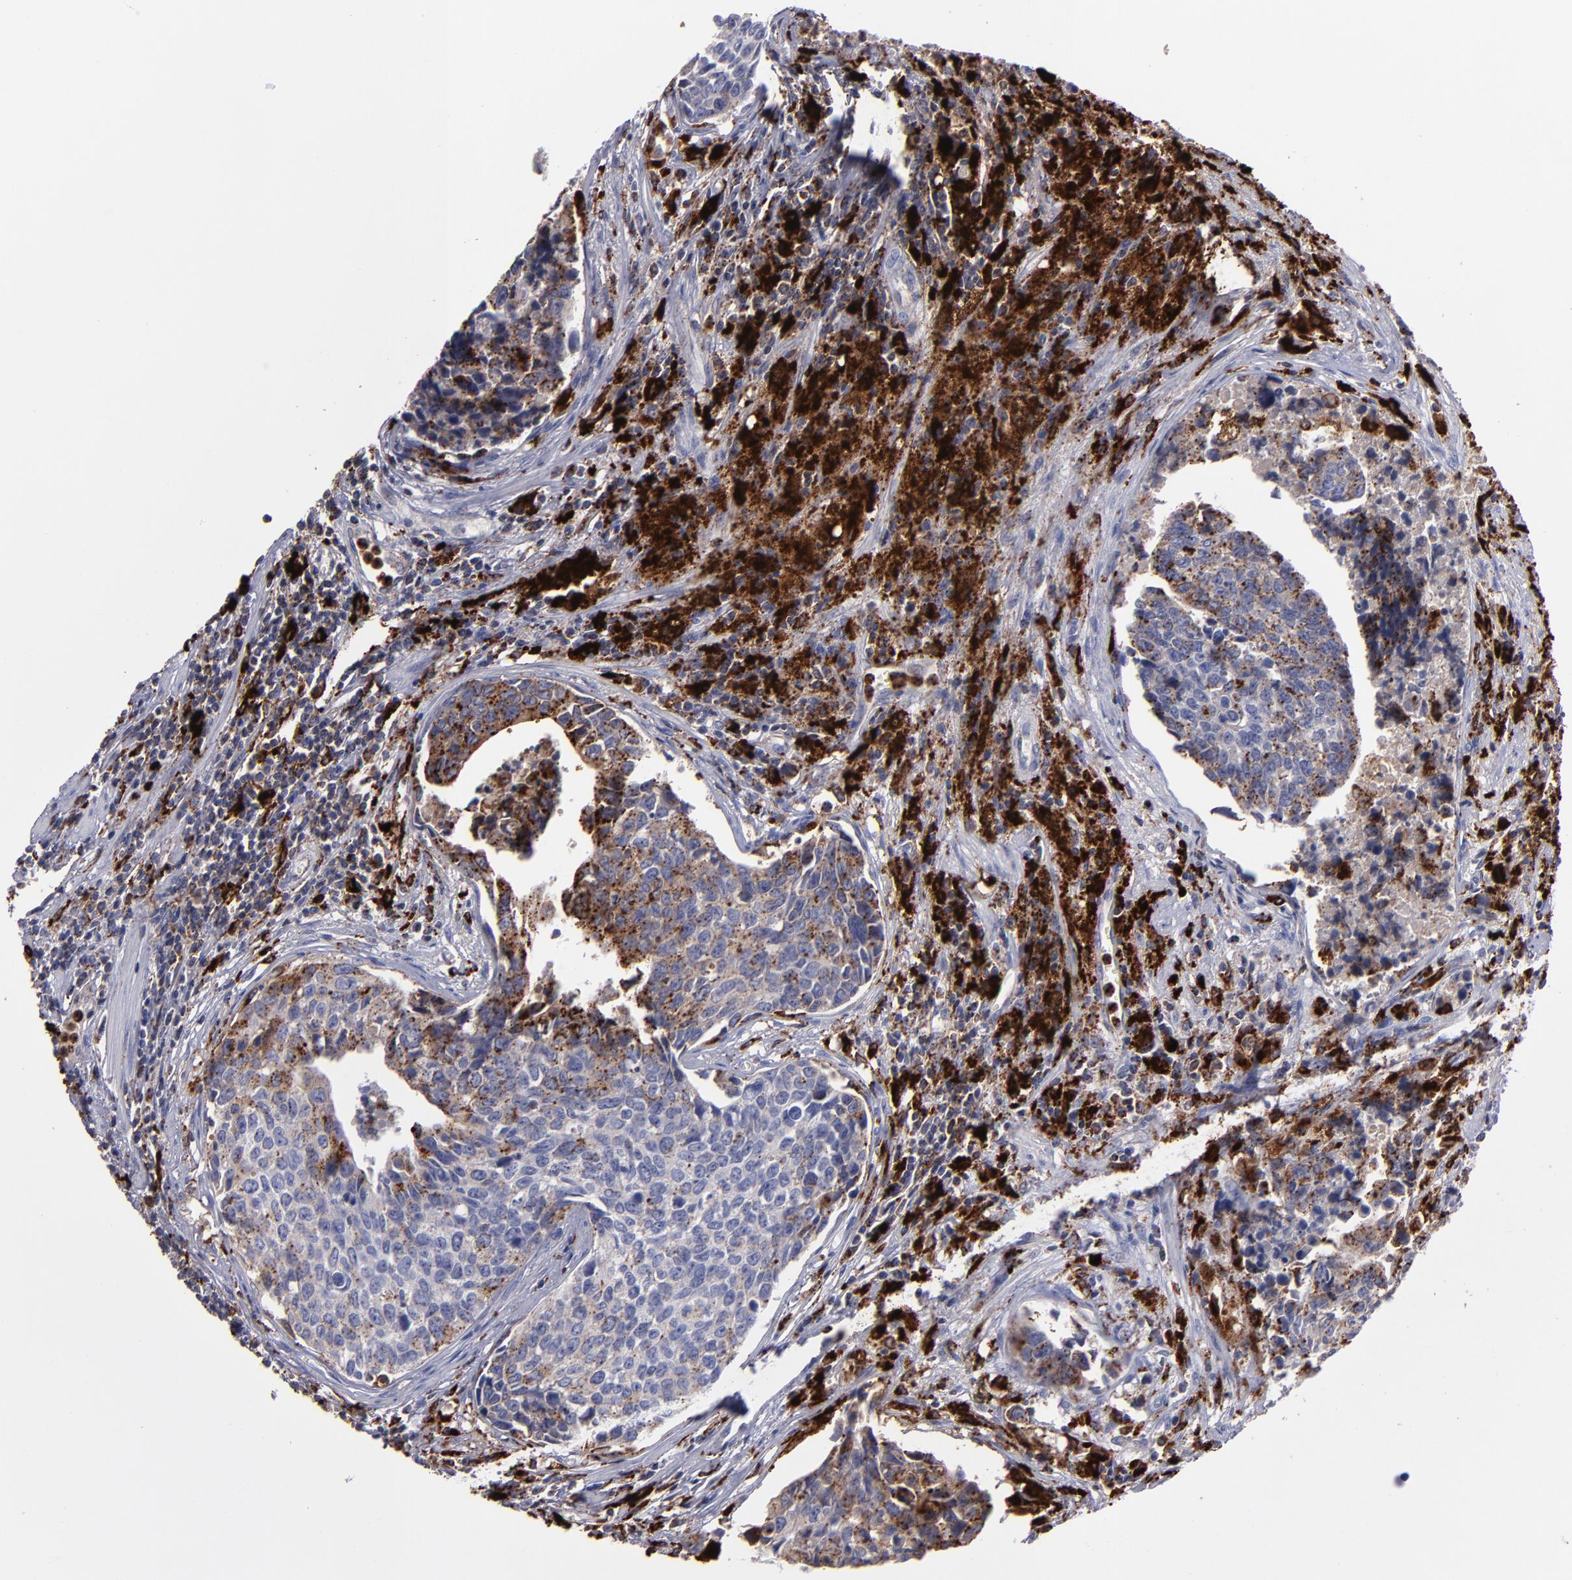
{"staining": {"intensity": "weak", "quantity": ">75%", "location": "cytoplasmic/membranous"}, "tissue": "urothelial cancer", "cell_type": "Tumor cells", "image_type": "cancer", "snomed": [{"axis": "morphology", "description": "Urothelial carcinoma, High grade"}, {"axis": "topography", "description": "Urinary bladder"}], "caption": "An immunohistochemistry (IHC) micrograph of neoplastic tissue is shown. Protein staining in brown shows weak cytoplasmic/membranous positivity in high-grade urothelial carcinoma within tumor cells.", "gene": "CTSS", "patient": {"sex": "male", "age": 81}}